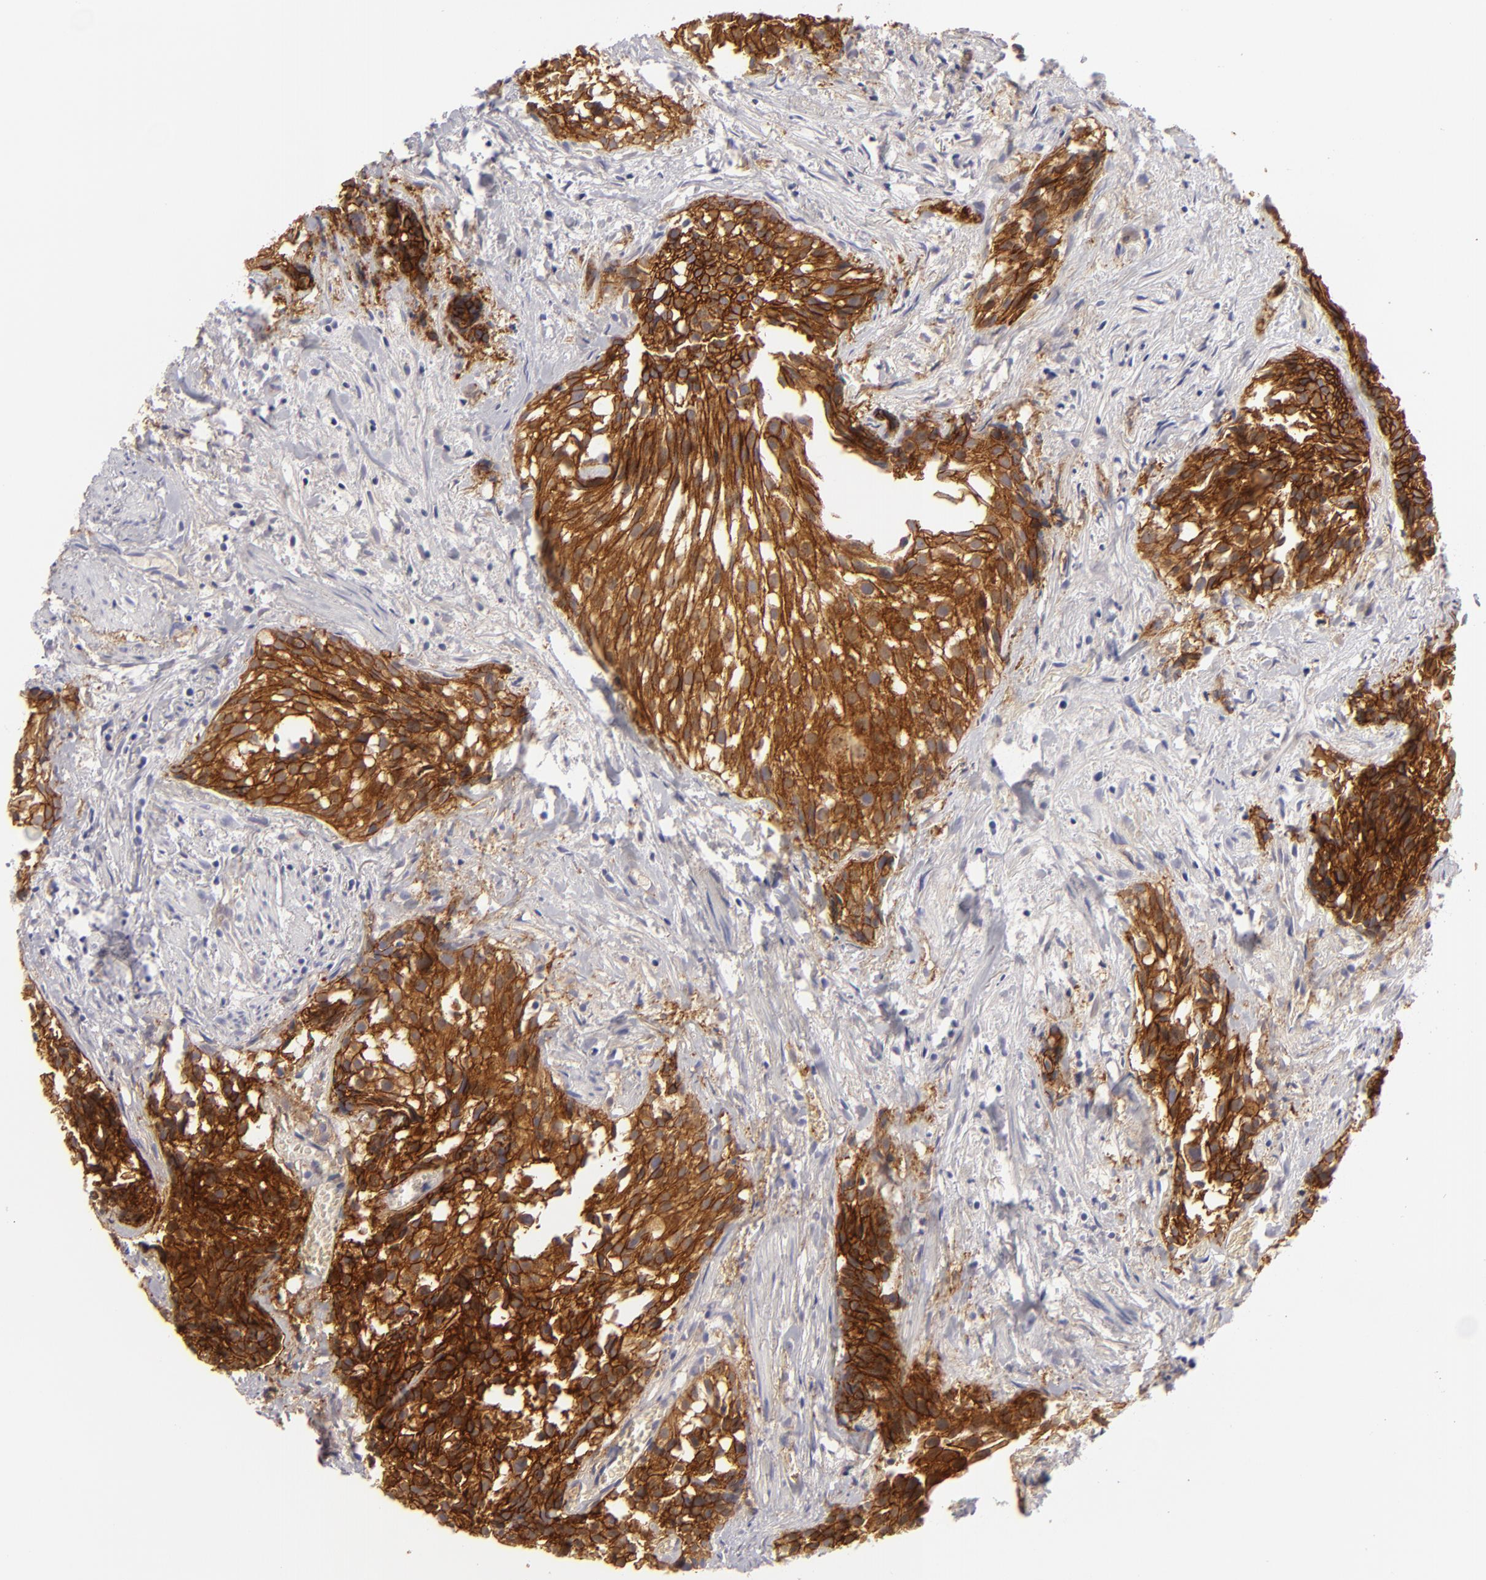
{"staining": {"intensity": "strong", "quantity": ">75%", "location": "cytoplasmic/membranous"}, "tissue": "urothelial cancer", "cell_type": "Tumor cells", "image_type": "cancer", "snomed": [{"axis": "morphology", "description": "Urothelial carcinoma, High grade"}, {"axis": "topography", "description": "Urinary bladder"}], "caption": "Human urothelial cancer stained for a protein (brown) demonstrates strong cytoplasmic/membranous positive staining in about >75% of tumor cells.", "gene": "JUP", "patient": {"sex": "female", "age": 78}}